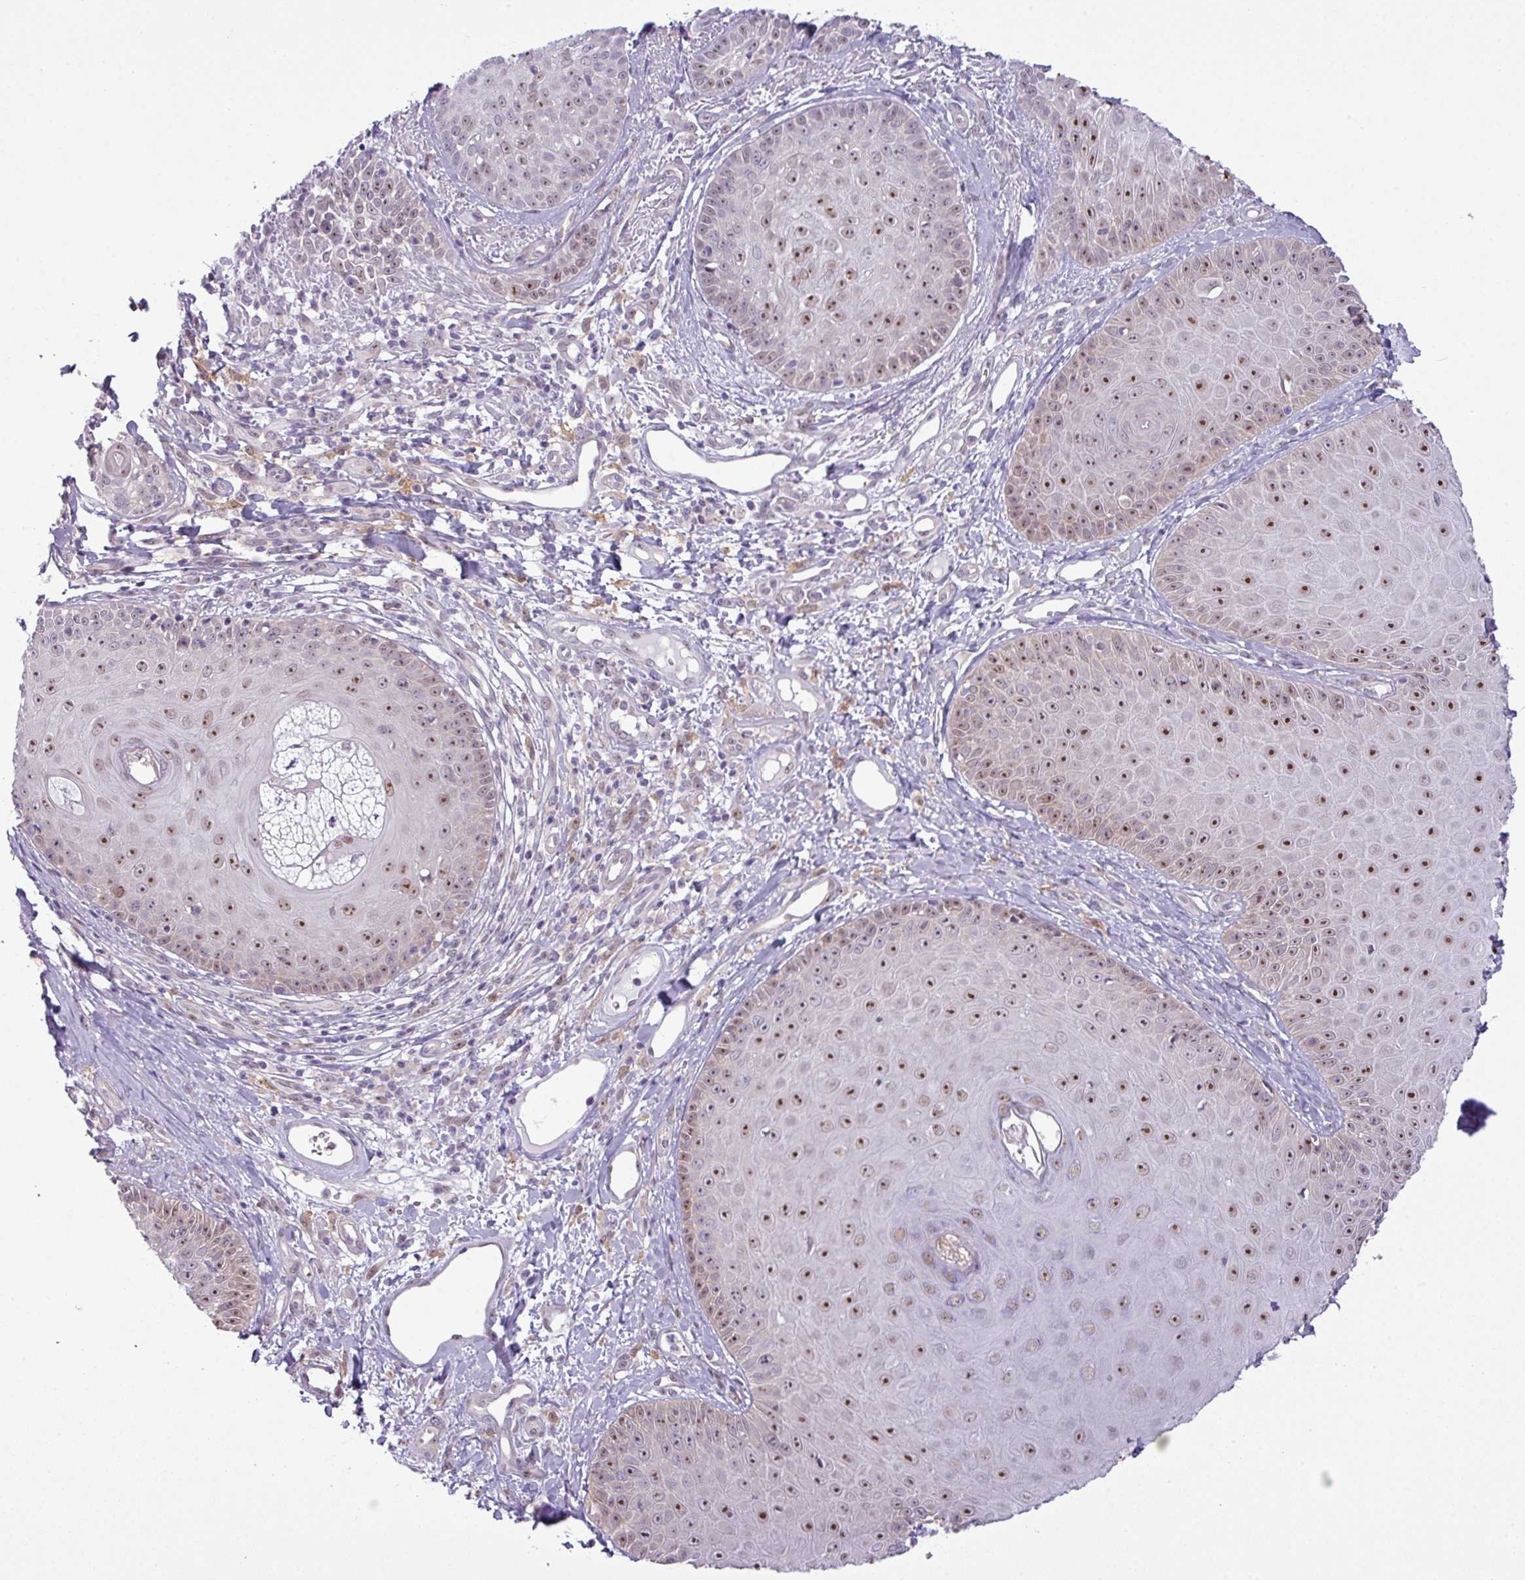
{"staining": {"intensity": "strong", "quantity": ">75%", "location": "nuclear"}, "tissue": "skin cancer", "cell_type": "Tumor cells", "image_type": "cancer", "snomed": [{"axis": "morphology", "description": "Squamous cell carcinoma, NOS"}, {"axis": "topography", "description": "Skin"}], "caption": "A high amount of strong nuclear positivity is appreciated in about >75% of tumor cells in skin cancer tissue.", "gene": "MAK16", "patient": {"sex": "male", "age": 86}}